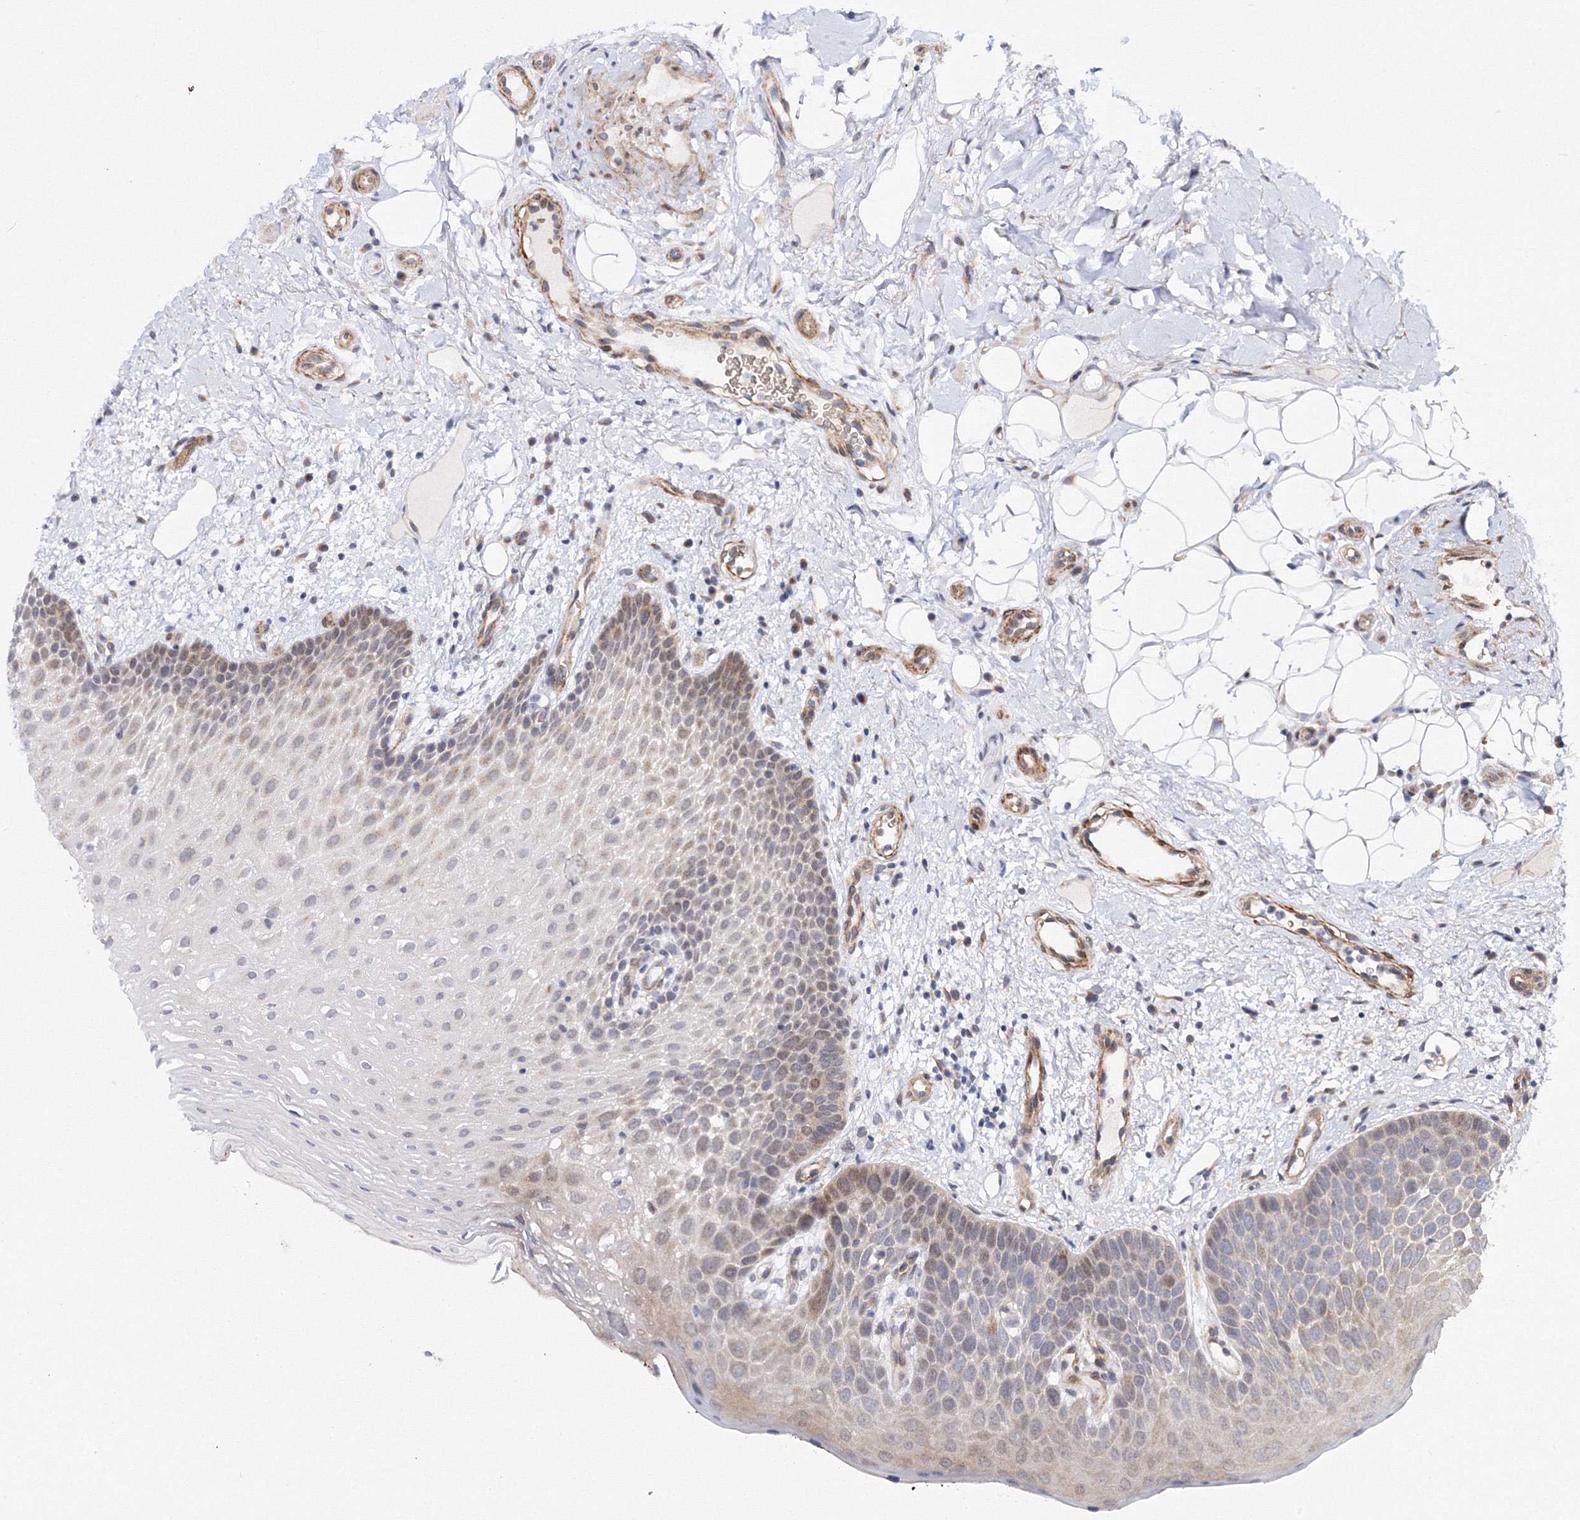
{"staining": {"intensity": "weak", "quantity": "<25%", "location": "cytoplasmic/membranous,nuclear"}, "tissue": "oral mucosa", "cell_type": "Squamous epithelial cells", "image_type": "normal", "snomed": [{"axis": "morphology", "description": "No evidence of malignacy"}, {"axis": "topography", "description": "Oral tissue"}, {"axis": "topography", "description": "Head-Neck"}], "caption": "IHC micrograph of unremarkable oral mucosa stained for a protein (brown), which shows no staining in squamous epithelial cells.", "gene": "C11orf52", "patient": {"sex": "male", "age": 68}}